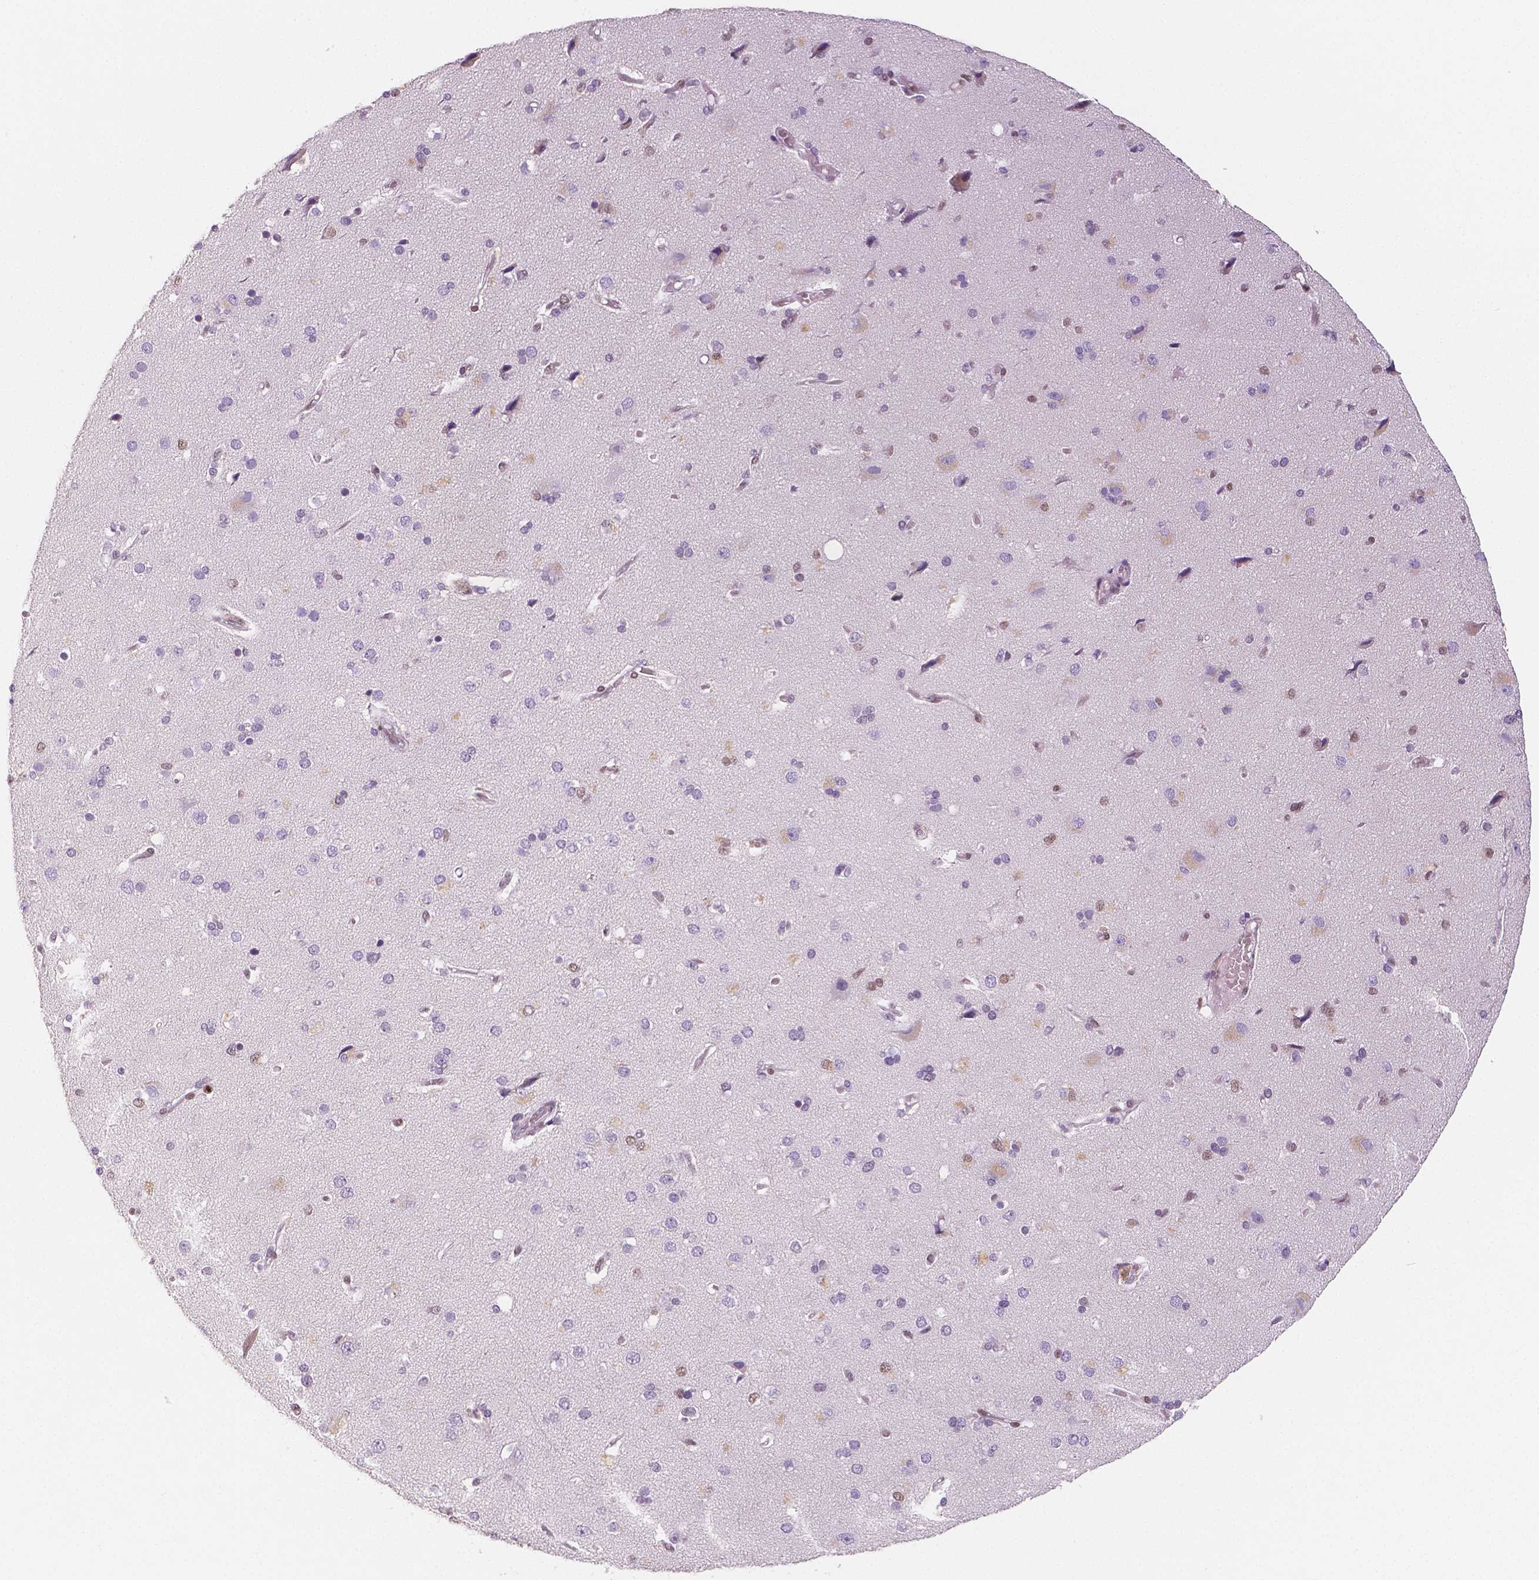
{"staining": {"intensity": "moderate", "quantity": "<25%", "location": "nuclear"}, "tissue": "cerebral cortex", "cell_type": "Endothelial cells", "image_type": "normal", "snomed": [{"axis": "morphology", "description": "Normal tissue, NOS"}, {"axis": "morphology", "description": "Glioma, malignant, High grade"}, {"axis": "topography", "description": "Cerebral cortex"}], "caption": "IHC (DAB (3,3'-diaminobenzidine)) staining of unremarkable cerebral cortex reveals moderate nuclear protein staining in about <25% of endothelial cells. (Stains: DAB in brown, nuclei in blue, Microscopy: brightfield microscopy at high magnification).", "gene": "HDAC1", "patient": {"sex": "male", "age": 71}}